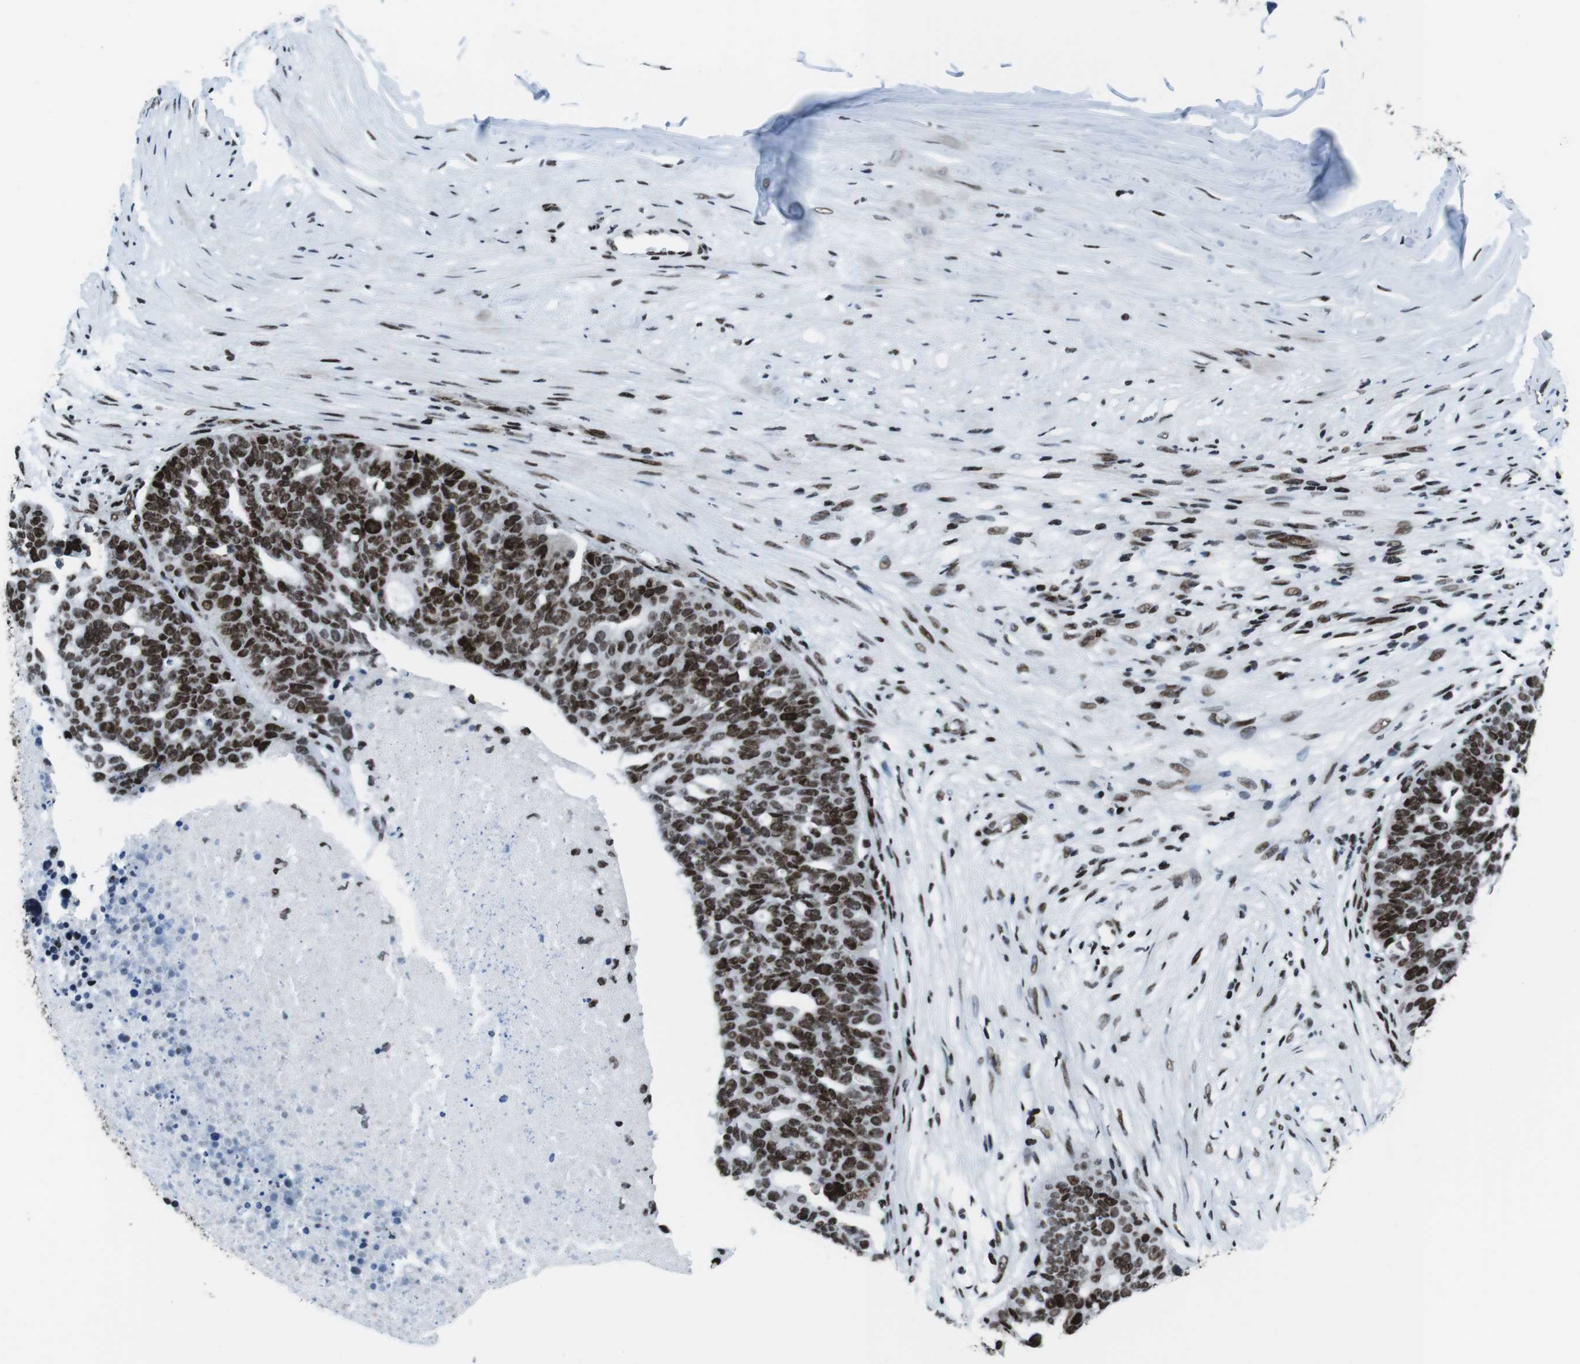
{"staining": {"intensity": "strong", "quantity": ">75%", "location": "nuclear"}, "tissue": "ovarian cancer", "cell_type": "Tumor cells", "image_type": "cancer", "snomed": [{"axis": "morphology", "description": "Cystadenocarcinoma, serous, NOS"}, {"axis": "topography", "description": "Ovary"}], "caption": "Serous cystadenocarcinoma (ovarian) tissue reveals strong nuclear expression in approximately >75% of tumor cells, visualized by immunohistochemistry.", "gene": "CITED2", "patient": {"sex": "female", "age": 59}}